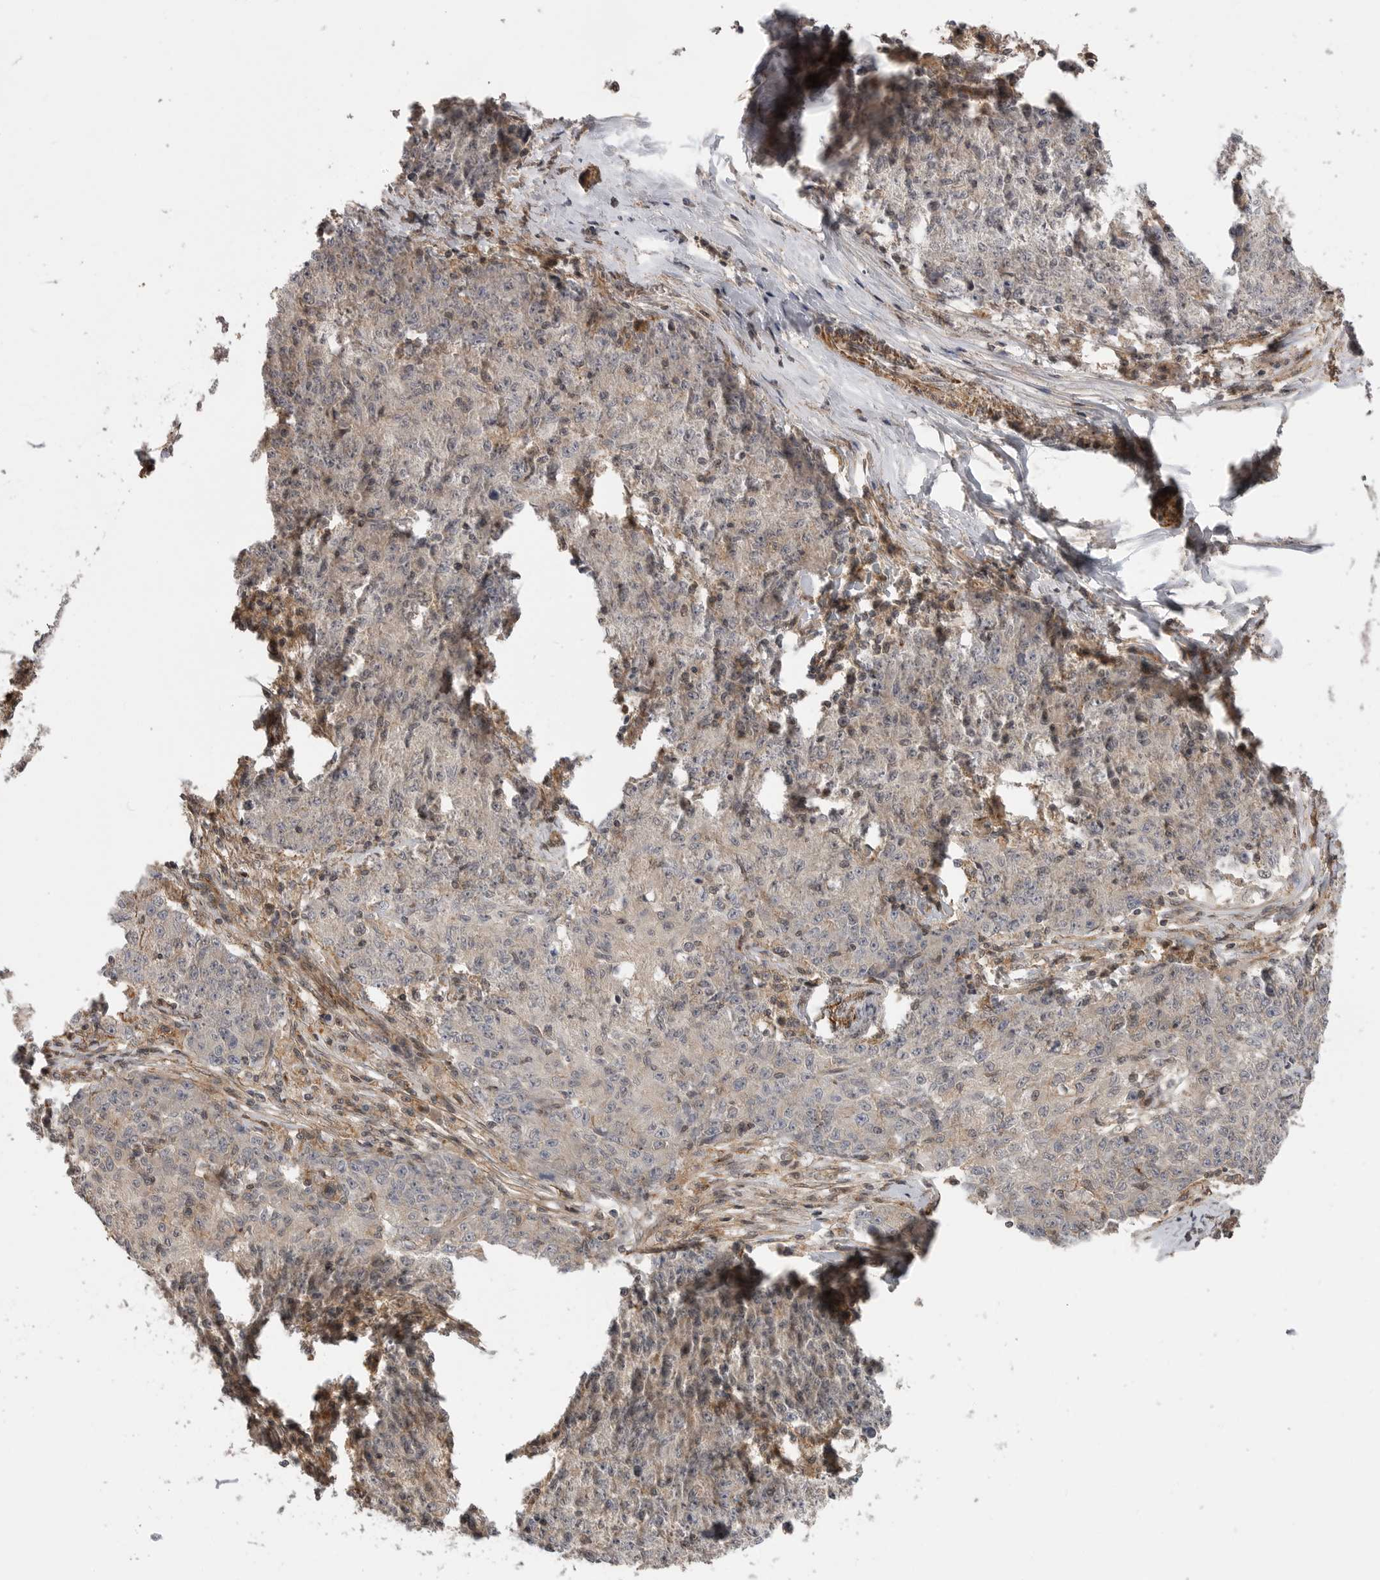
{"staining": {"intensity": "weak", "quantity": "<25%", "location": "nuclear"}, "tissue": "ovarian cancer", "cell_type": "Tumor cells", "image_type": "cancer", "snomed": [{"axis": "morphology", "description": "Carcinoma, endometroid"}, {"axis": "topography", "description": "Ovary"}], "caption": "Immunohistochemistry photomicrograph of neoplastic tissue: human endometroid carcinoma (ovarian) stained with DAB demonstrates no significant protein expression in tumor cells.", "gene": "TRIM56", "patient": {"sex": "female", "age": 42}}